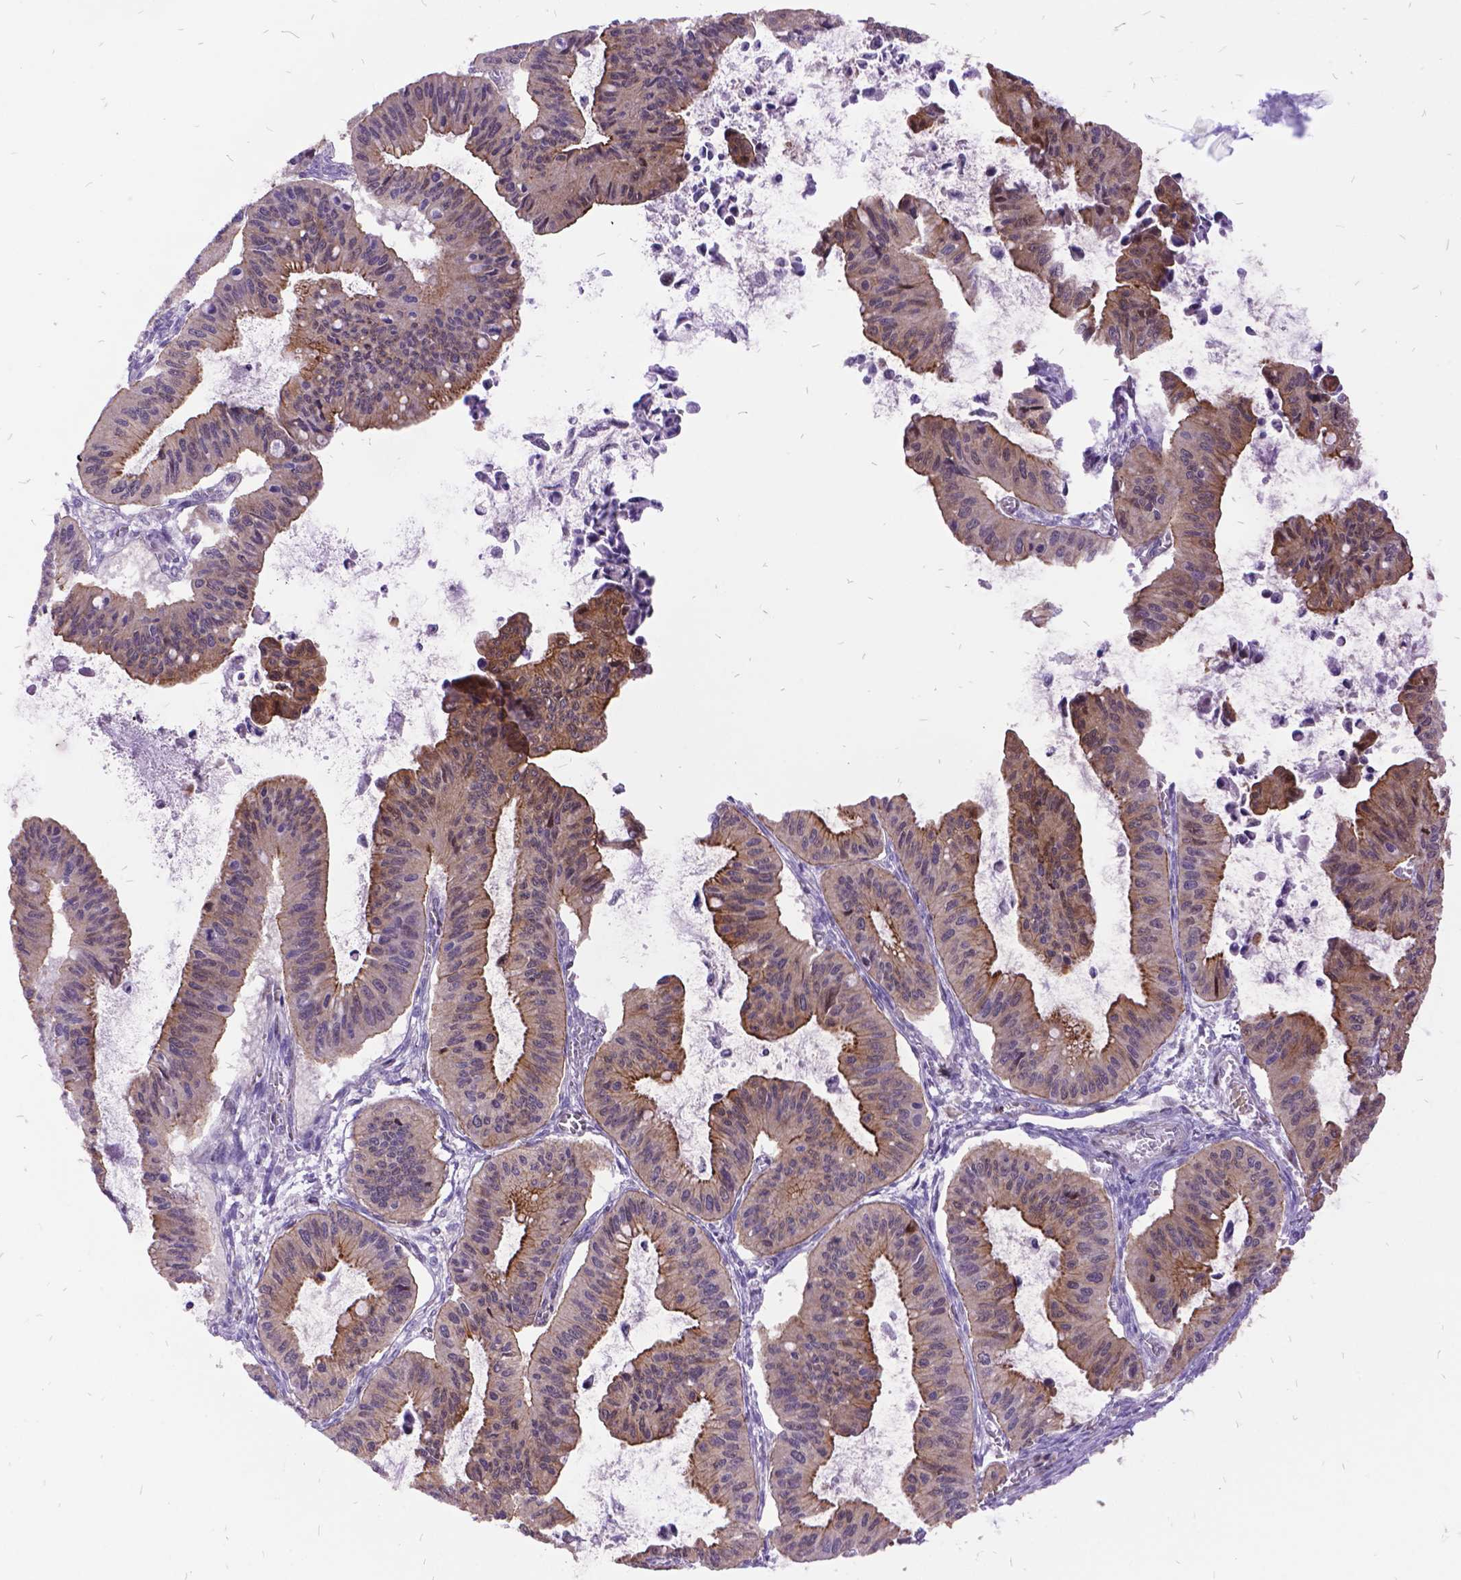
{"staining": {"intensity": "moderate", "quantity": ">75%", "location": "cytoplasmic/membranous"}, "tissue": "ovarian cancer", "cell_type": "Tumor cells", "image_type": "cancer", "snomed": [{"axis": "morphology", "description": "Cystadenocarcinoma, mucinous, NOS"}, {"axis": "topography", "description": "Ovary"}], "caption": "Ovarian mucinous cystadenocarcinoma stained with a brown dye shows moderate cytoplasmic/membranous positive staining in about >75% of tumor cells.", "gene": "GRB7", "patient": {"sex": "female", "age": 72}}